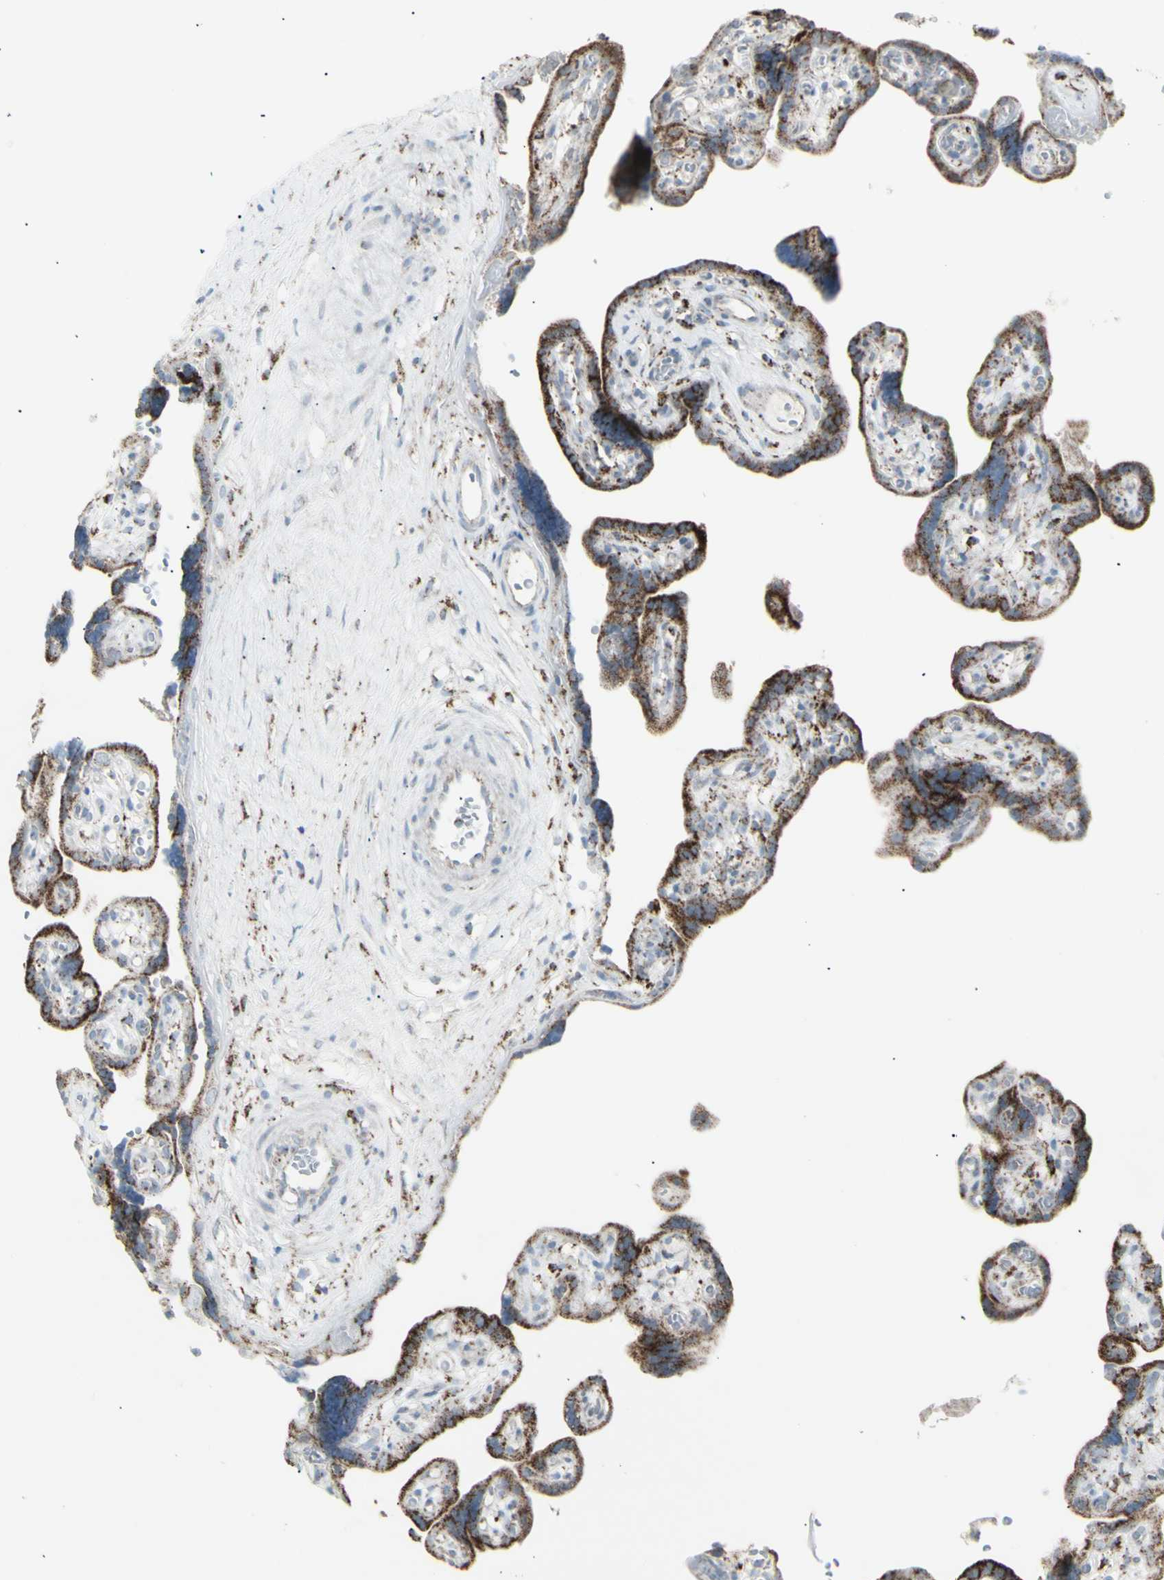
{"staining": {"intensity": "moderate", "quantity": ">75%", "location": "cytoplasmic/membranous"}, "tissue": "placenta", "cell_type": "Decidual cells", "image_type": "normal", "snomed": [{"axis": "morphology", "description": "Normal tissue, NOS"}, {"axis": "topography", "description": "Placenta"}], "caption": "About >75% of decidual cells in benign placenta demonstrate moderate cytoplasmic/membranous protein expression as visualized by brown immunohistochemical staining.", "gene": "PLGRKT", "patient": {"sex": "female", "age": 30}}